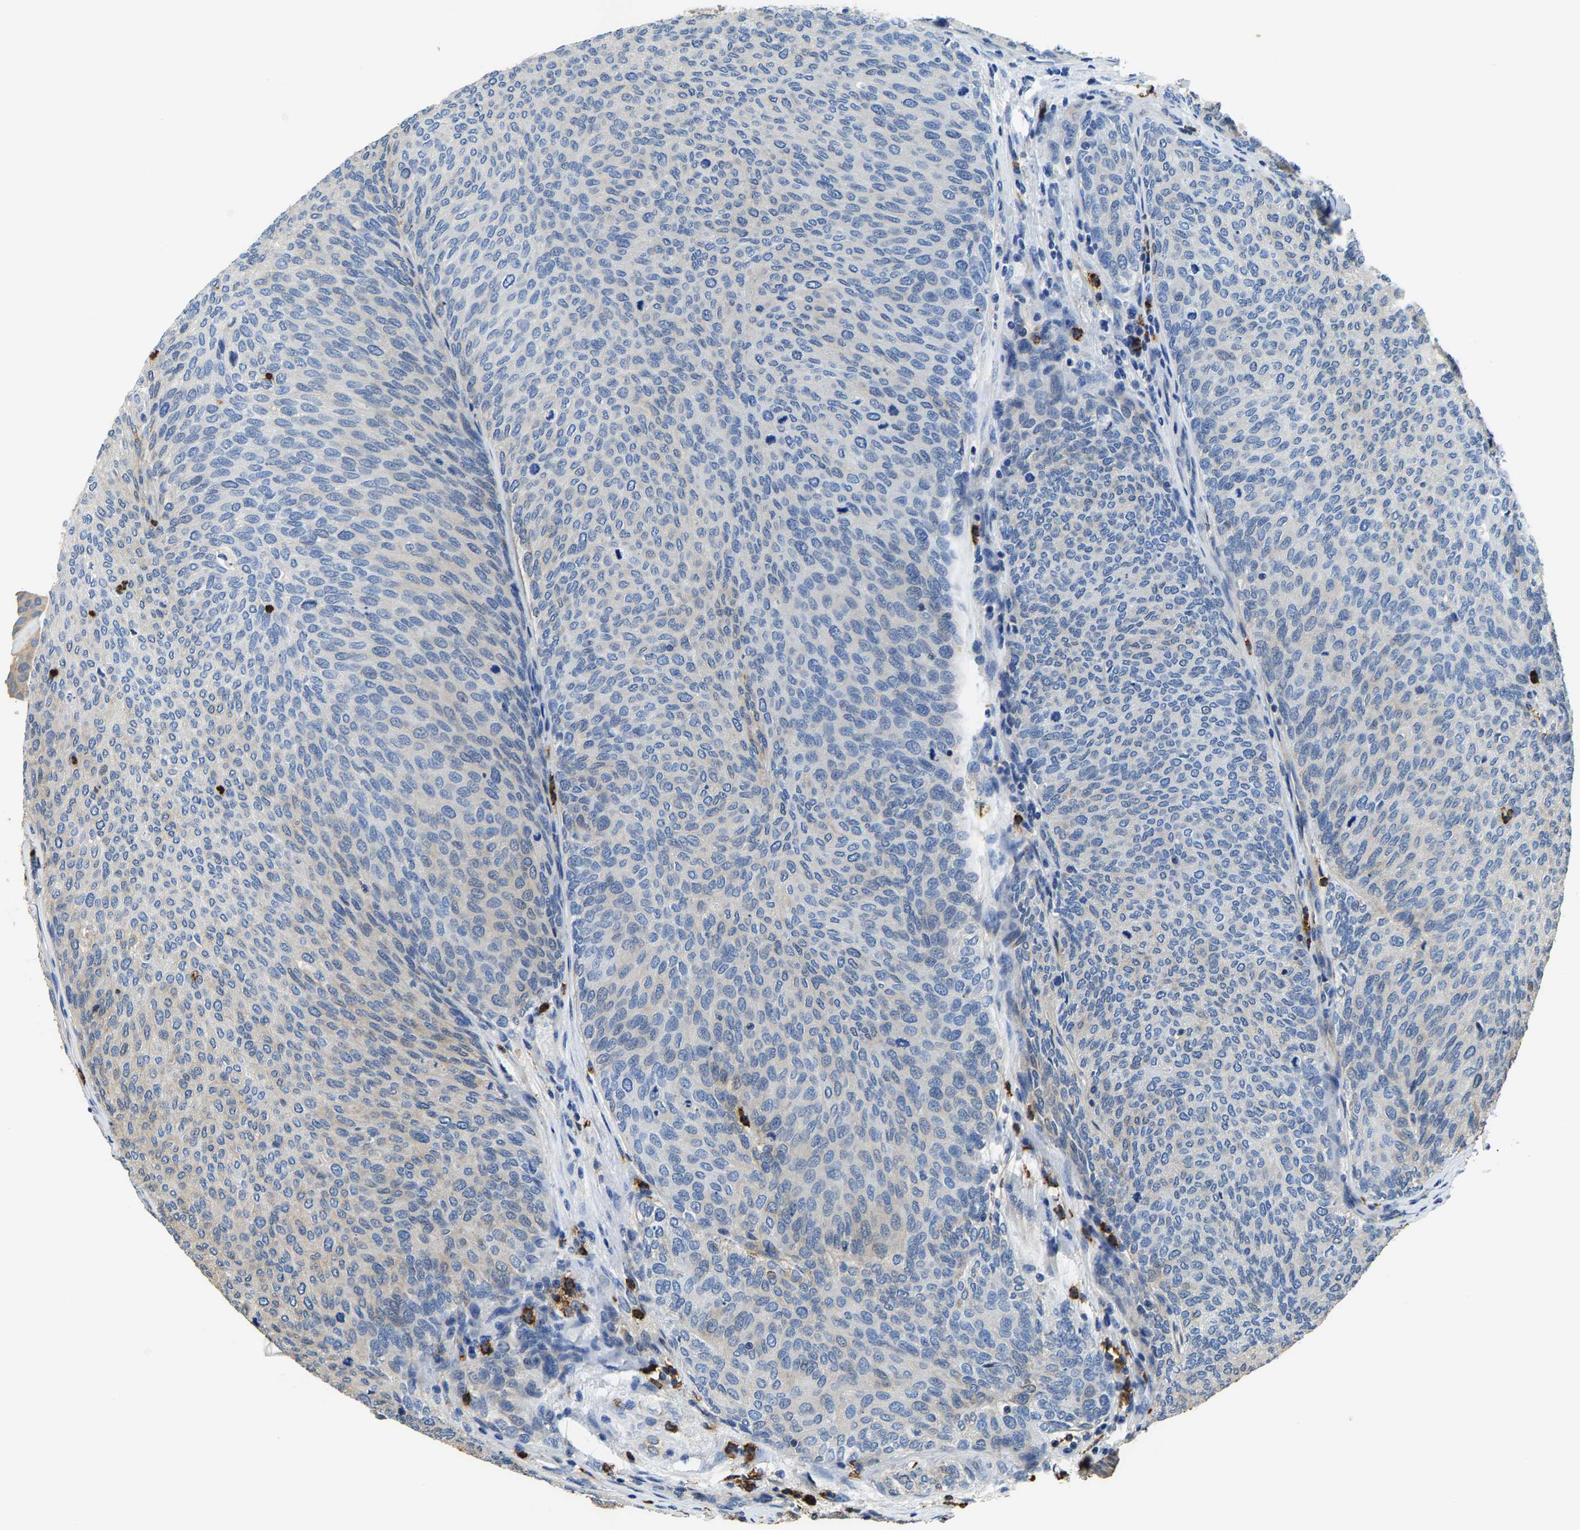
{"staining": {"intensity": "weak", "quantity": "25%-75%", "location": "cytoplasmic/membranous"}, "tissue": "urothelial cancer", "cell_type": "Tumor cells", "image_type": "cancer", "snomed": [{"axis": "morphology", "description": "Urothelial carcinoma, Low grade"}, {"axis": "topography", "description": "Urinary bladder"}], "caption": "Weak cytoplasmic/membranous positivity for a protein is present in approximately 25%-75% of tumor cells of urothelial carcinoma (low-grade) using immunohistochemistry (IHC).", "gene": "TRAF6", "patient": {"sex": "female", "age": 79}}